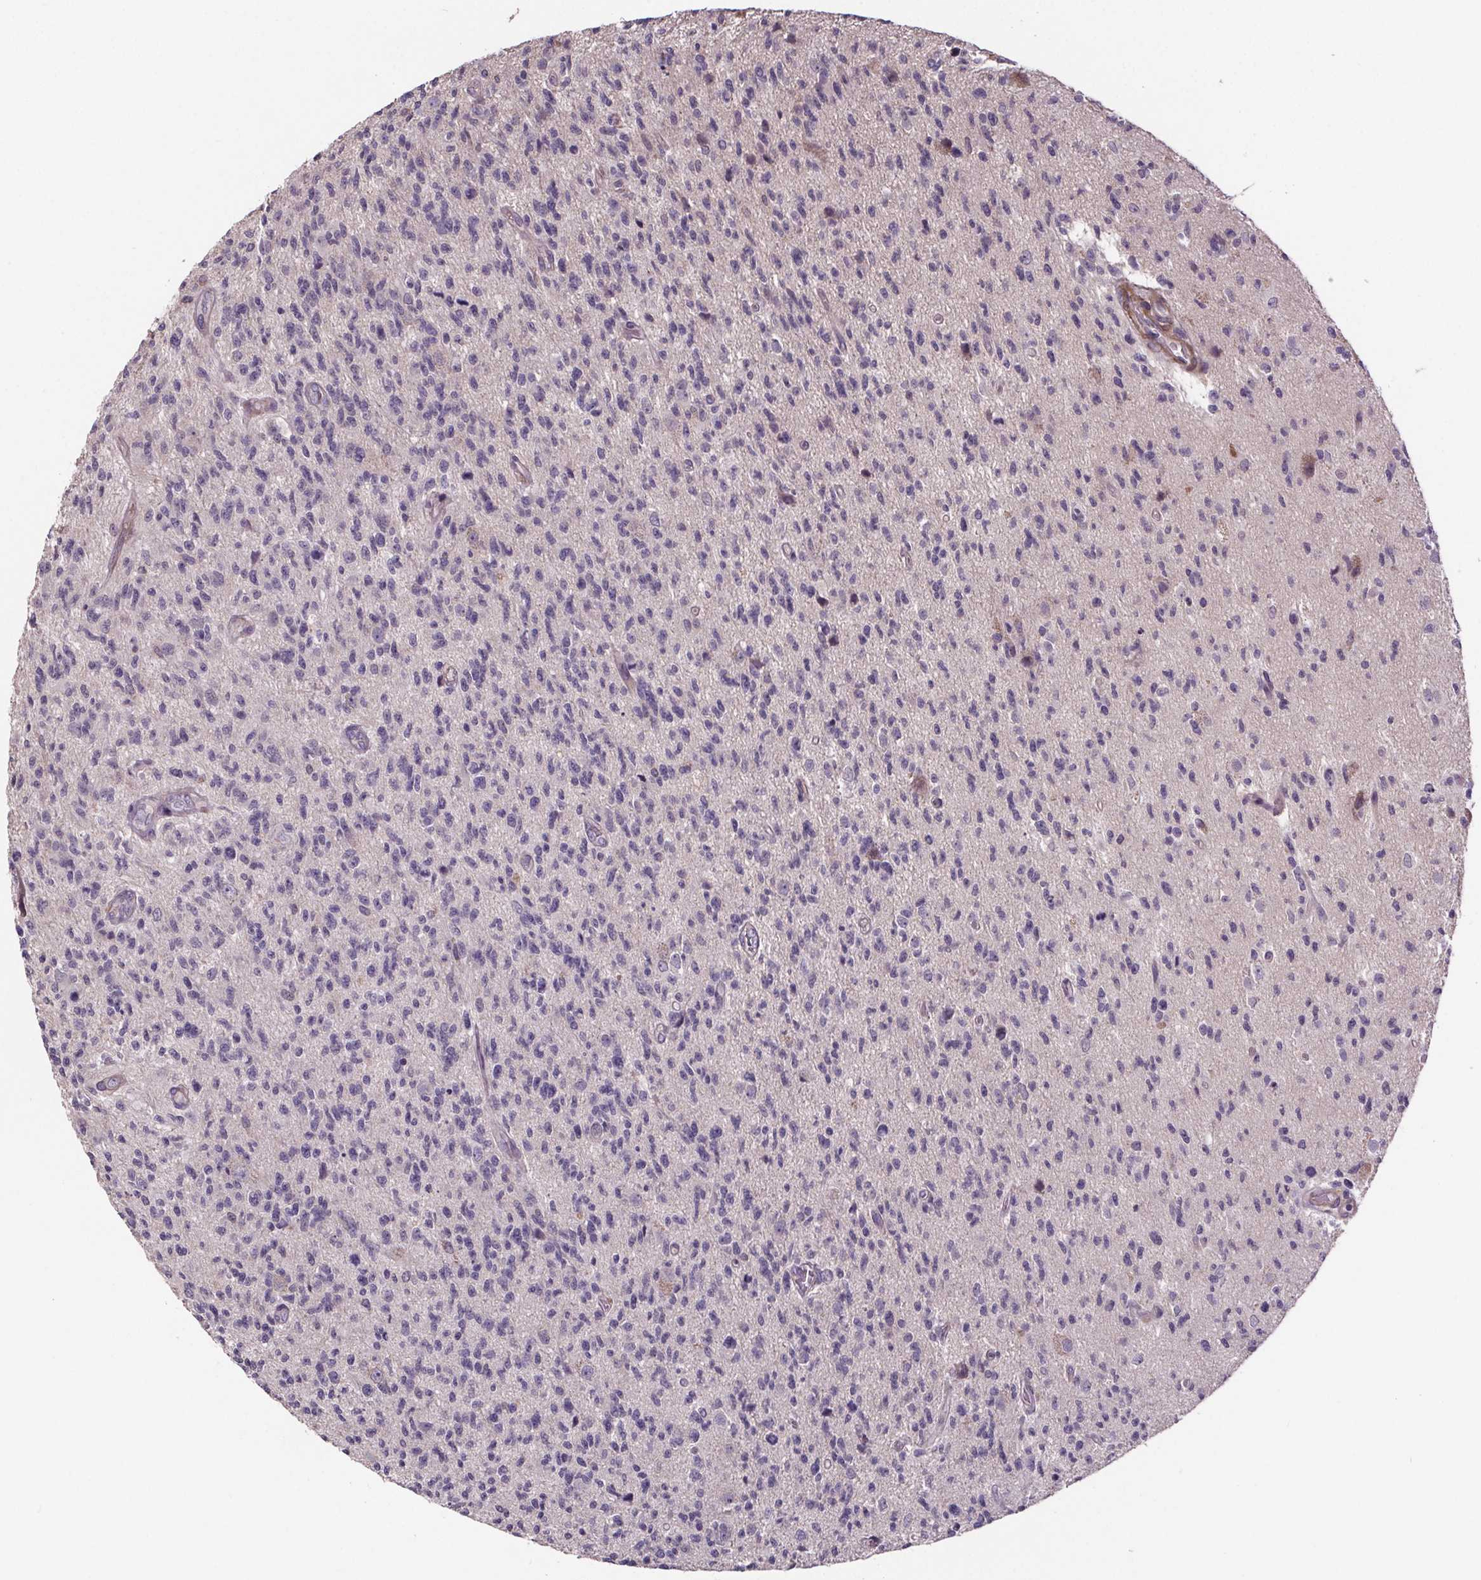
{"staining": {"intensity": "negative", "quantity": "none", "location": "none"}, "tissue": "glioma", "cell_type": "Tumor cells", "image_type": "cancer", "snomed": [{"axis": "morphology", "description": "Glioma, malignant, High grade"}, {"axis": "topography", "description": "Brain"}], "caption": "An IHC image of glioma is shown. There is no staining in tumor cells of glioma.", "gene": "CLN3", "patient": {"sex": "male", "age": 56}}